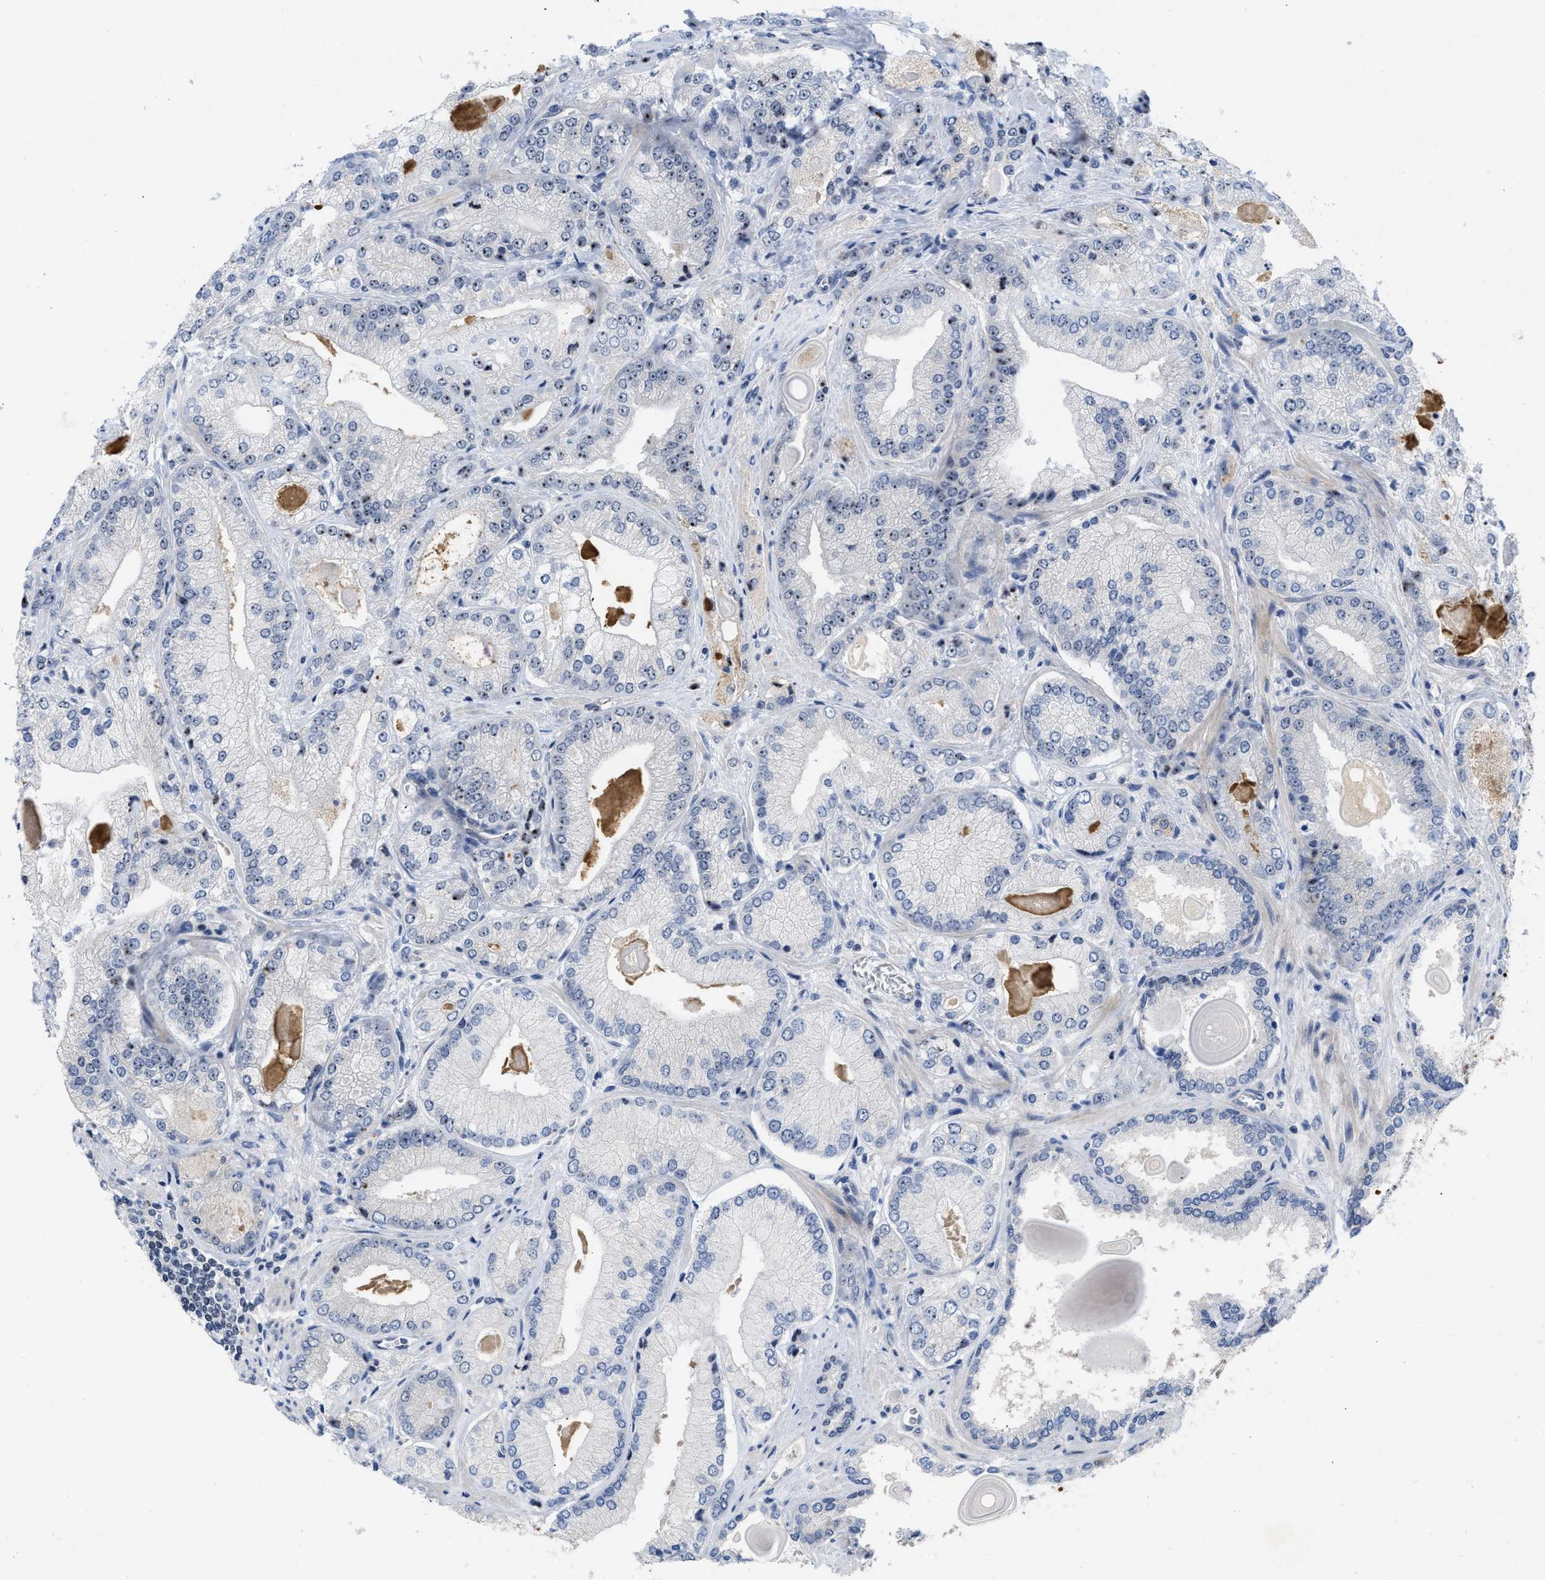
{"staining": {"intensity": "moderate", "quantity": "25%-75%", "location": "nuclear"}, "tissue": "prostate cancer", "cell_type": "Tumor cells", "image_type": "cancer", "snomed": [{"axis": "morphology", "description": "Adenocarcinoma, Low grade"}, {"axis": "topography", "description": "Prostate"}], "caption": "The photomicrograph exhibits staining of adenocarcinoma (low-grade) (prostate), revealing moderate nuclear protein positivity (brown color) within tumor cells. (DAB IHC, brown staining for protein, blue staining for nuclei).", "gene": "NOP58", "patient": {"sex": "male", "age": 65}}